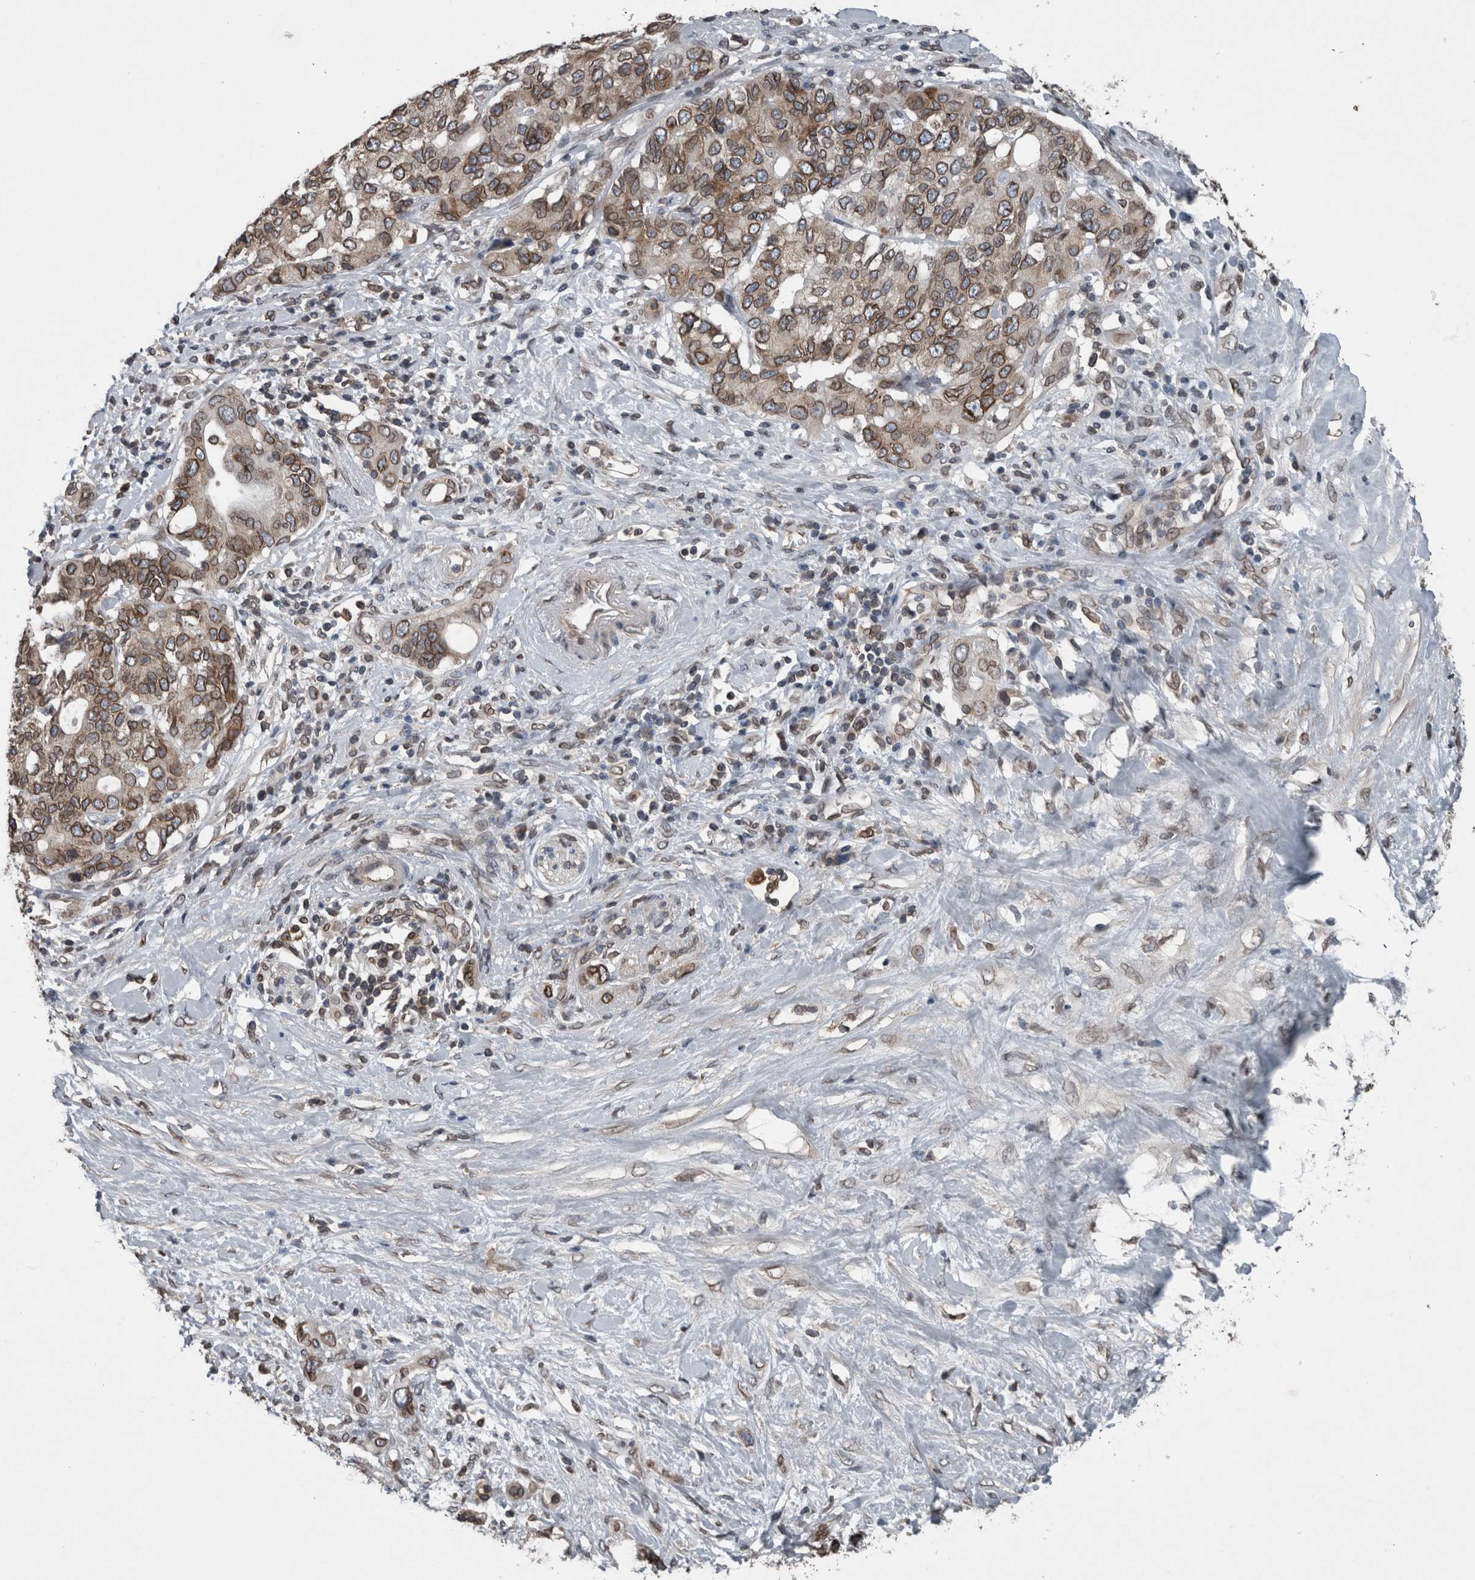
{"staining": {"intensity": "moderate", "quantity": ">75%", "location": "cytoplasmic/membranous,nuclear"}, "tissue": "pancreatic cancer", "cell_type": "Tumor cells", "image_type": "cancer", "snomed": [{"axis": "morphology", "description": "Adenocarcinoma, NOS"}, {"axis": "topography", "description": "Pancreas"}], "caption": "Immunohistochemical staining of human pancreatic adenocarcinoma reveals medium levels of moderate cytoplasmic/membranous and nuclear expression in approximately >75% of tumor cells.", "gene": "RANBP2", "patient": {"sex": "female", "age": 56}}